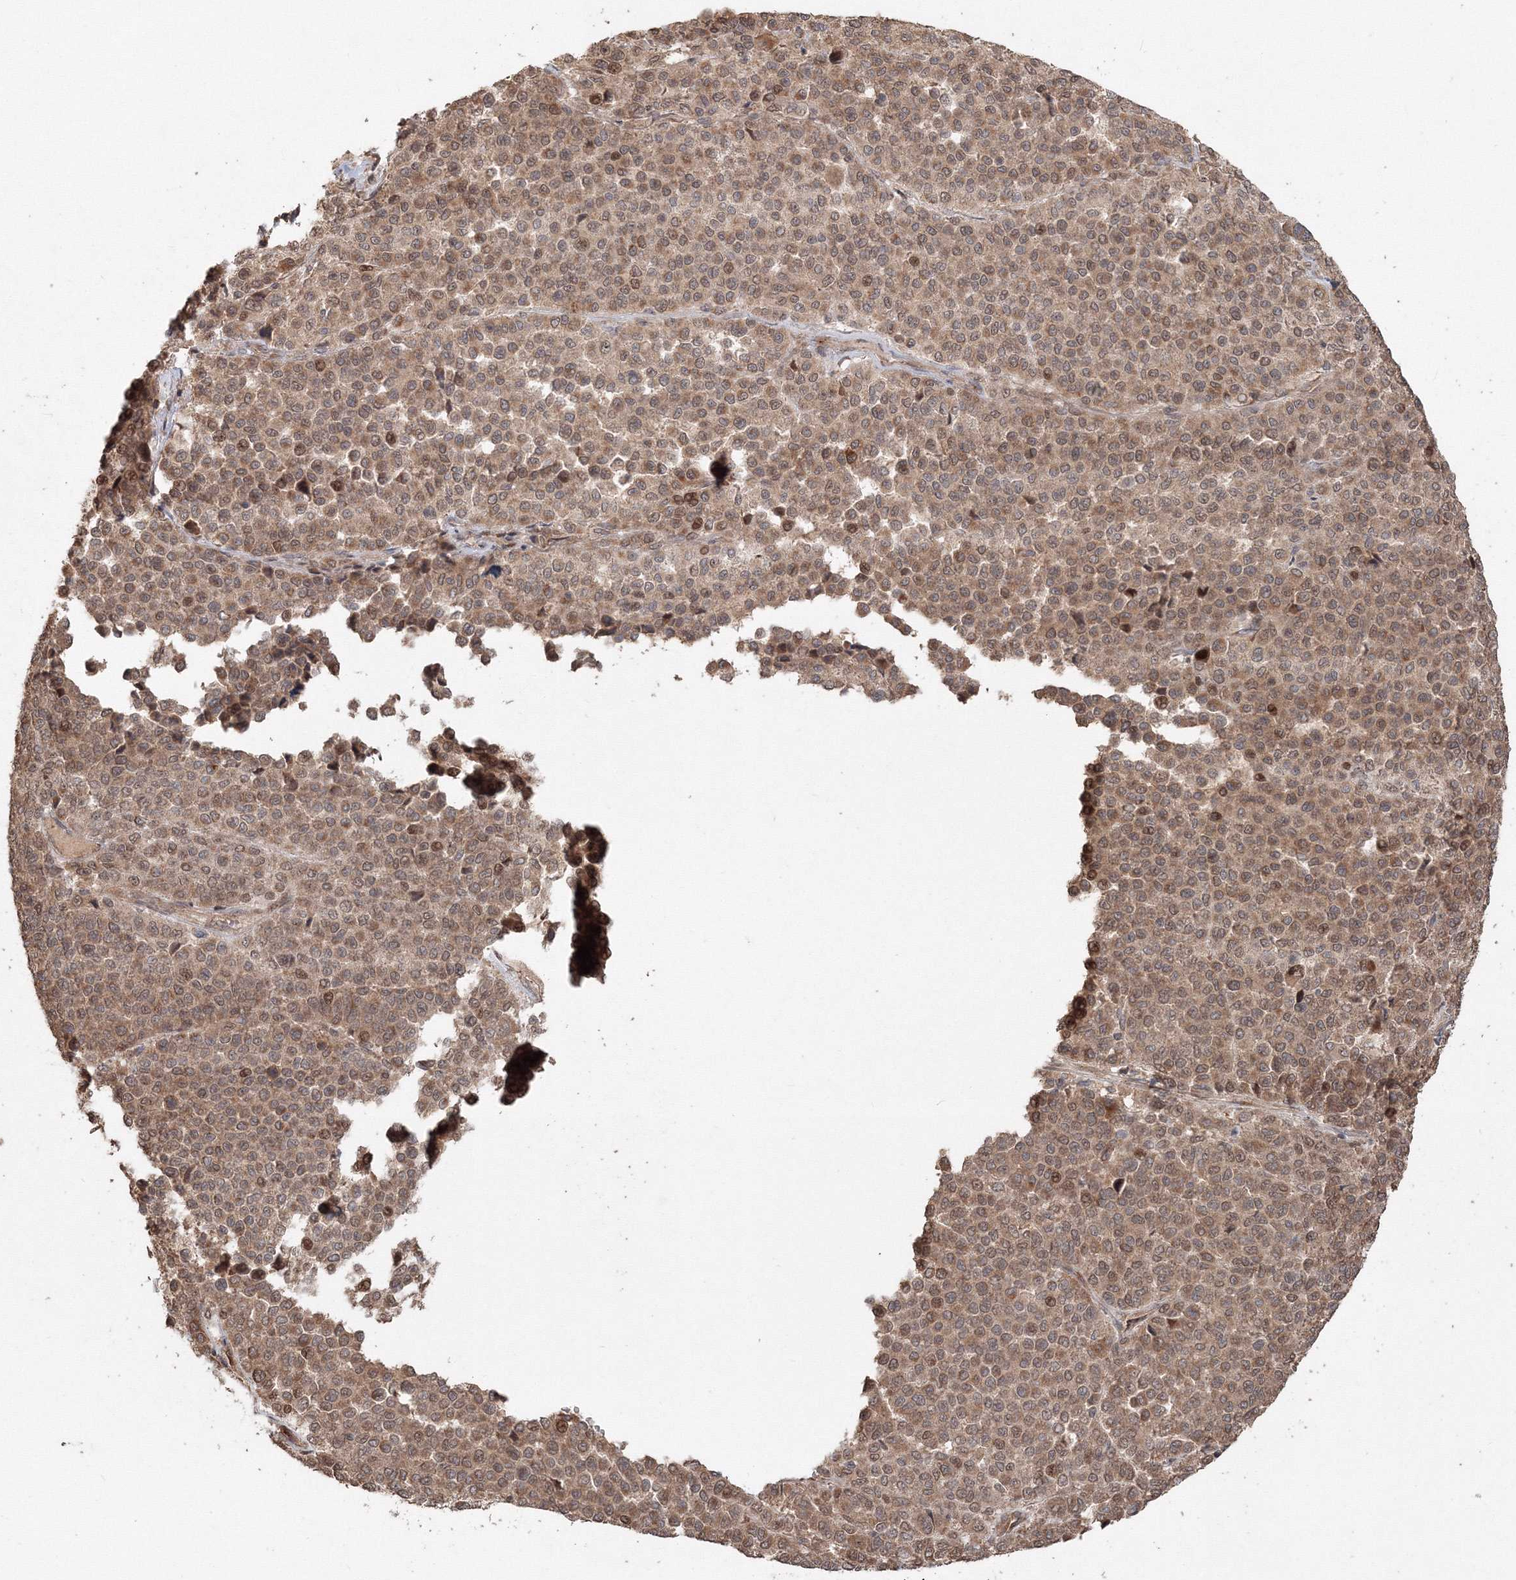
{"staining": {"intensity": "weak", "quantity": ">75%", "location": "cytoplasmic/membranous"}, "tissue": "melanoma", "cell_type": "Tumor cells", "image_type": "cancer", "snomed": [{"axis": "morphology", "description": "Malignant melanoma, Metastatic site"}, {"axis": "topography", "description": "Pancreas"}], "caption": "Immunohistochemistry (IHC) (DAB (3,3'-diaminobenzidine)) staining of malignant melanoma (metastatic site) shows weak cytoplasmic/membranous protein staining in approximately >75% of tumor cells. (brown staining indicates protein expression, while blue staining denotes nuclei).", "gene": "ANAPC16", "patient": {"sex": "female", "age": 30}}